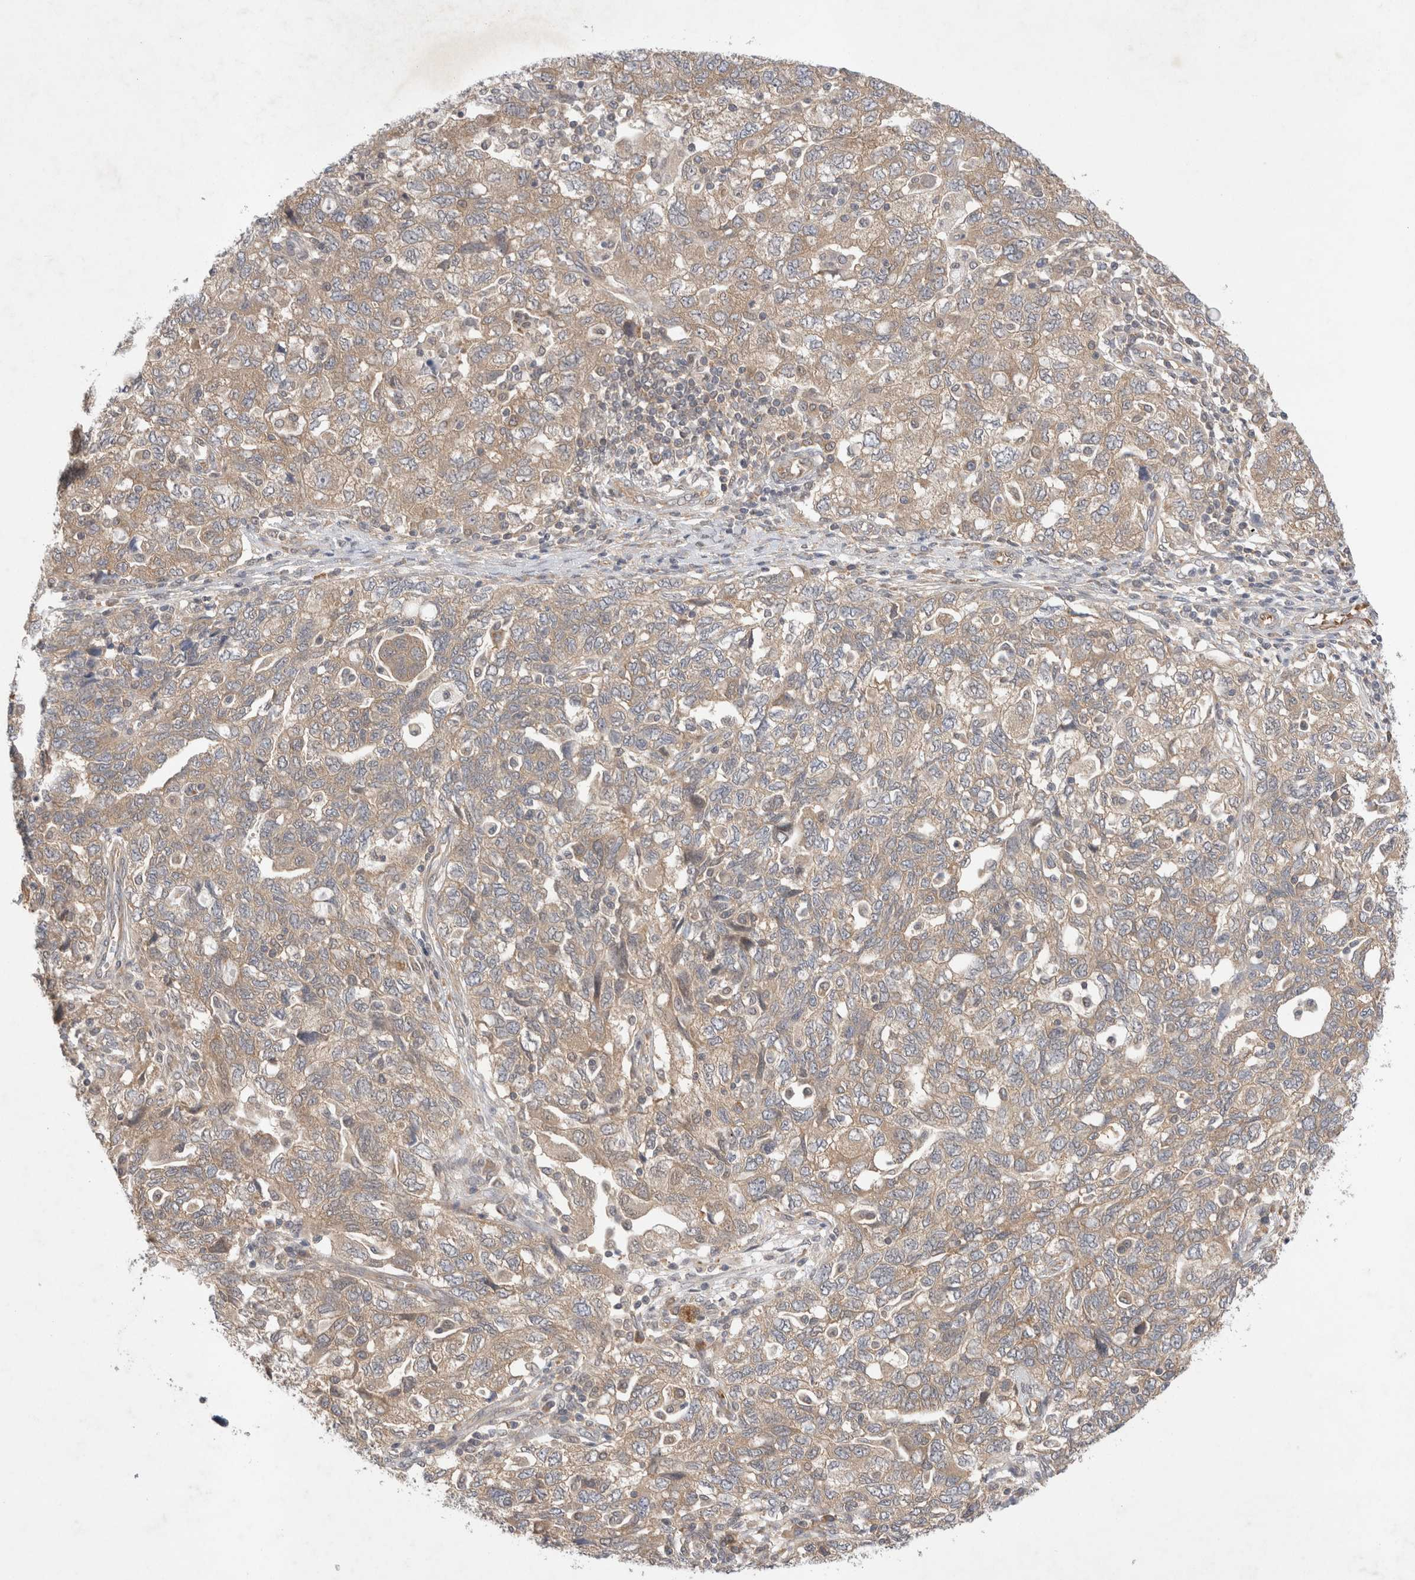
{"staining": {"intensity": "moderate", "quantity": ">75%", "location": "cytoplasmic/membranous"}, "tissue": "ovarian cancer", "cell_type": "Tumor cells", "image_type": "cancer", "snomed": [{"axis": "morphology", "description": "Carcinoma, NOS"}, {"axis": "morphology", "description": "Cystadenocarcinoma, serous, NOS"}, {"axis": "topography", "description": "Ovary"}], "caption": "Protein expression analysis of ovarian serous cystadenocarcinoma exhibits moderate cytoplasmic/membranous expression in about >75% of tumor cells. (IHC, brightfield microscopy, high magnification).", "gene": "EIF3E", "patient": {"sex": "female", "age": 69}}